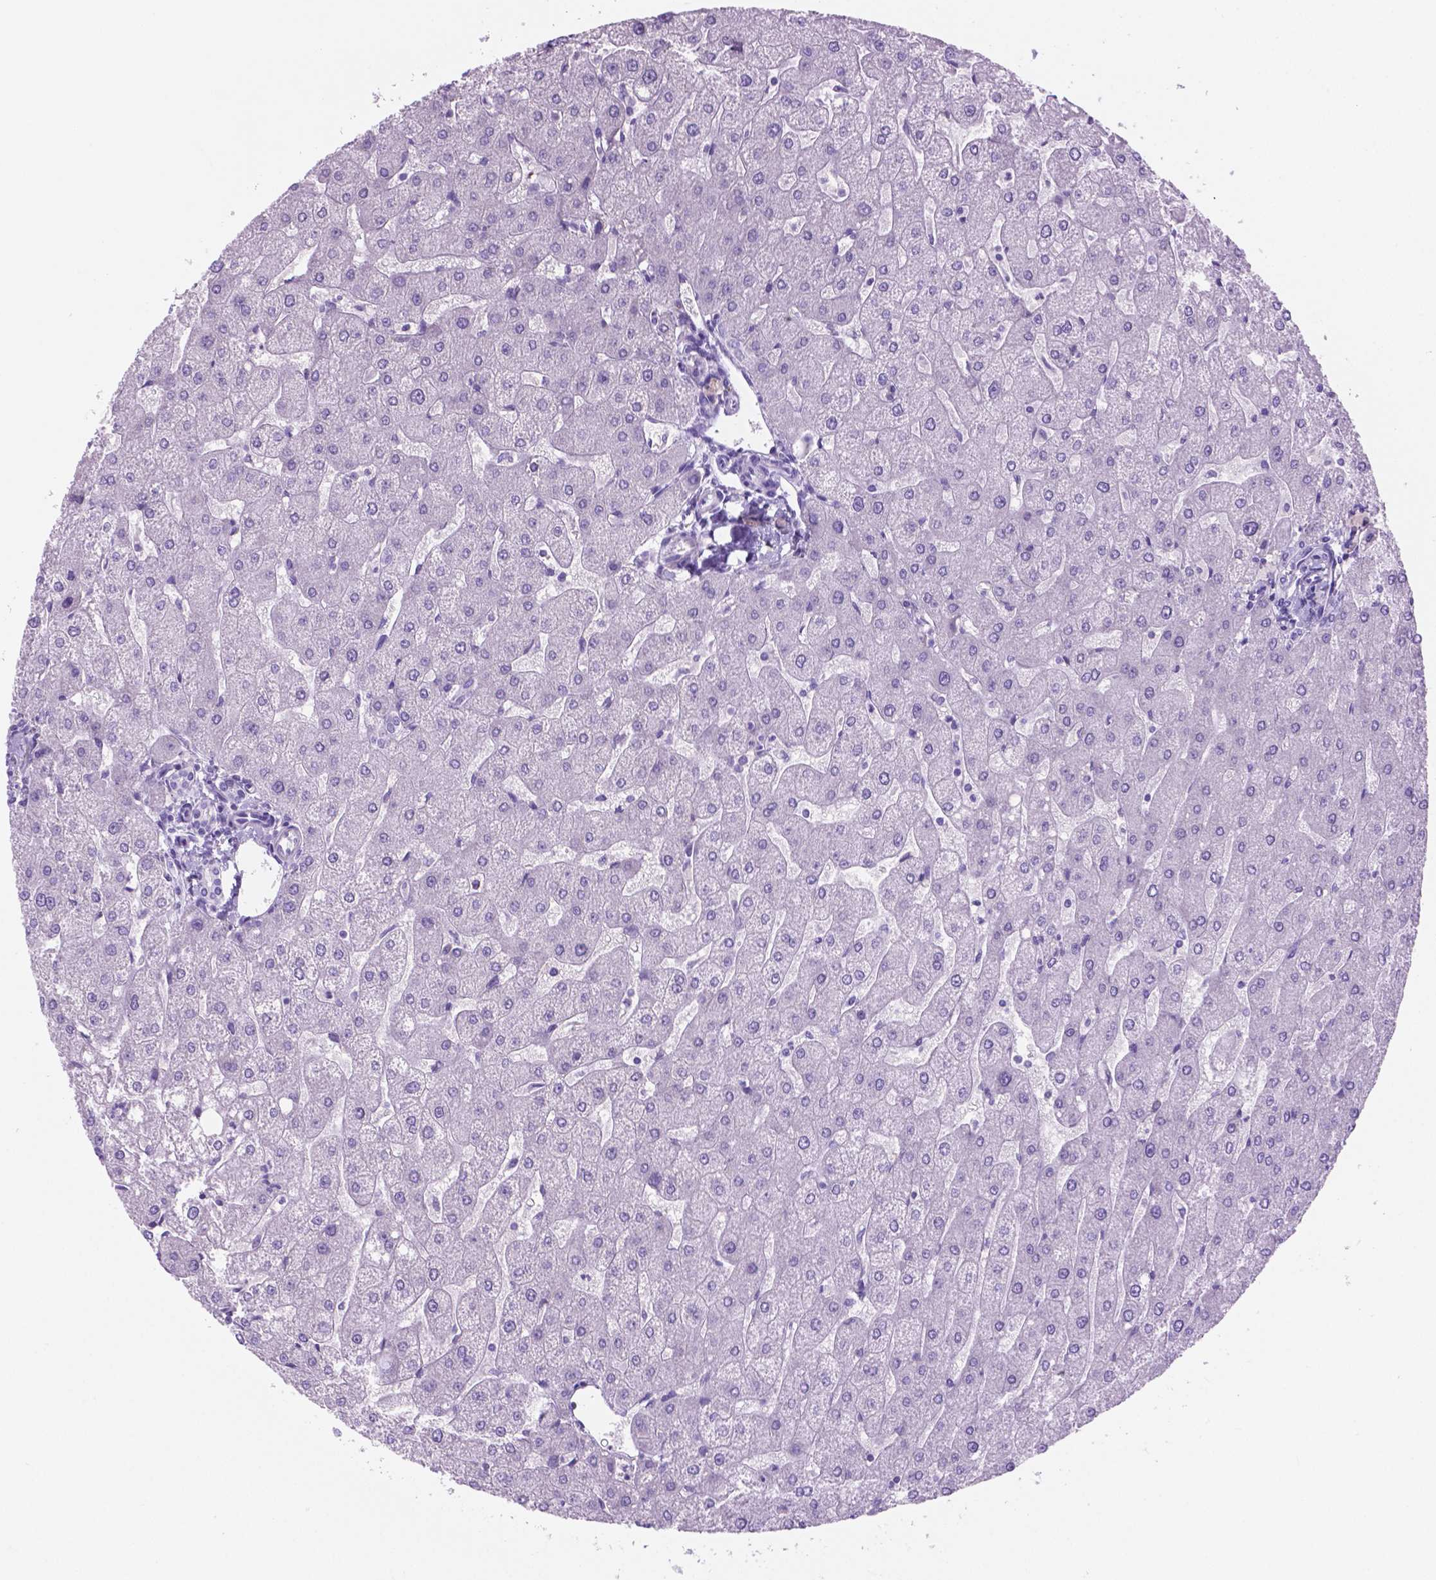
{"staining": {"intensity": "negative", "quantity": "none", "location": "none"}, "tissue": "liver", "cell_type": "Cholangiocytes", "image_type": "normal", "snomed": [{"axis": "morphology", "description": "Normal tissue, NOS"}, {"axis": "topography", "description": "Liver"}], "caption": "Image shows no significant protein staining in cholangiocytes of unremarkable liver.", "gene": "GRIN2B", "patient": {"sex": "male", "age": 67}}